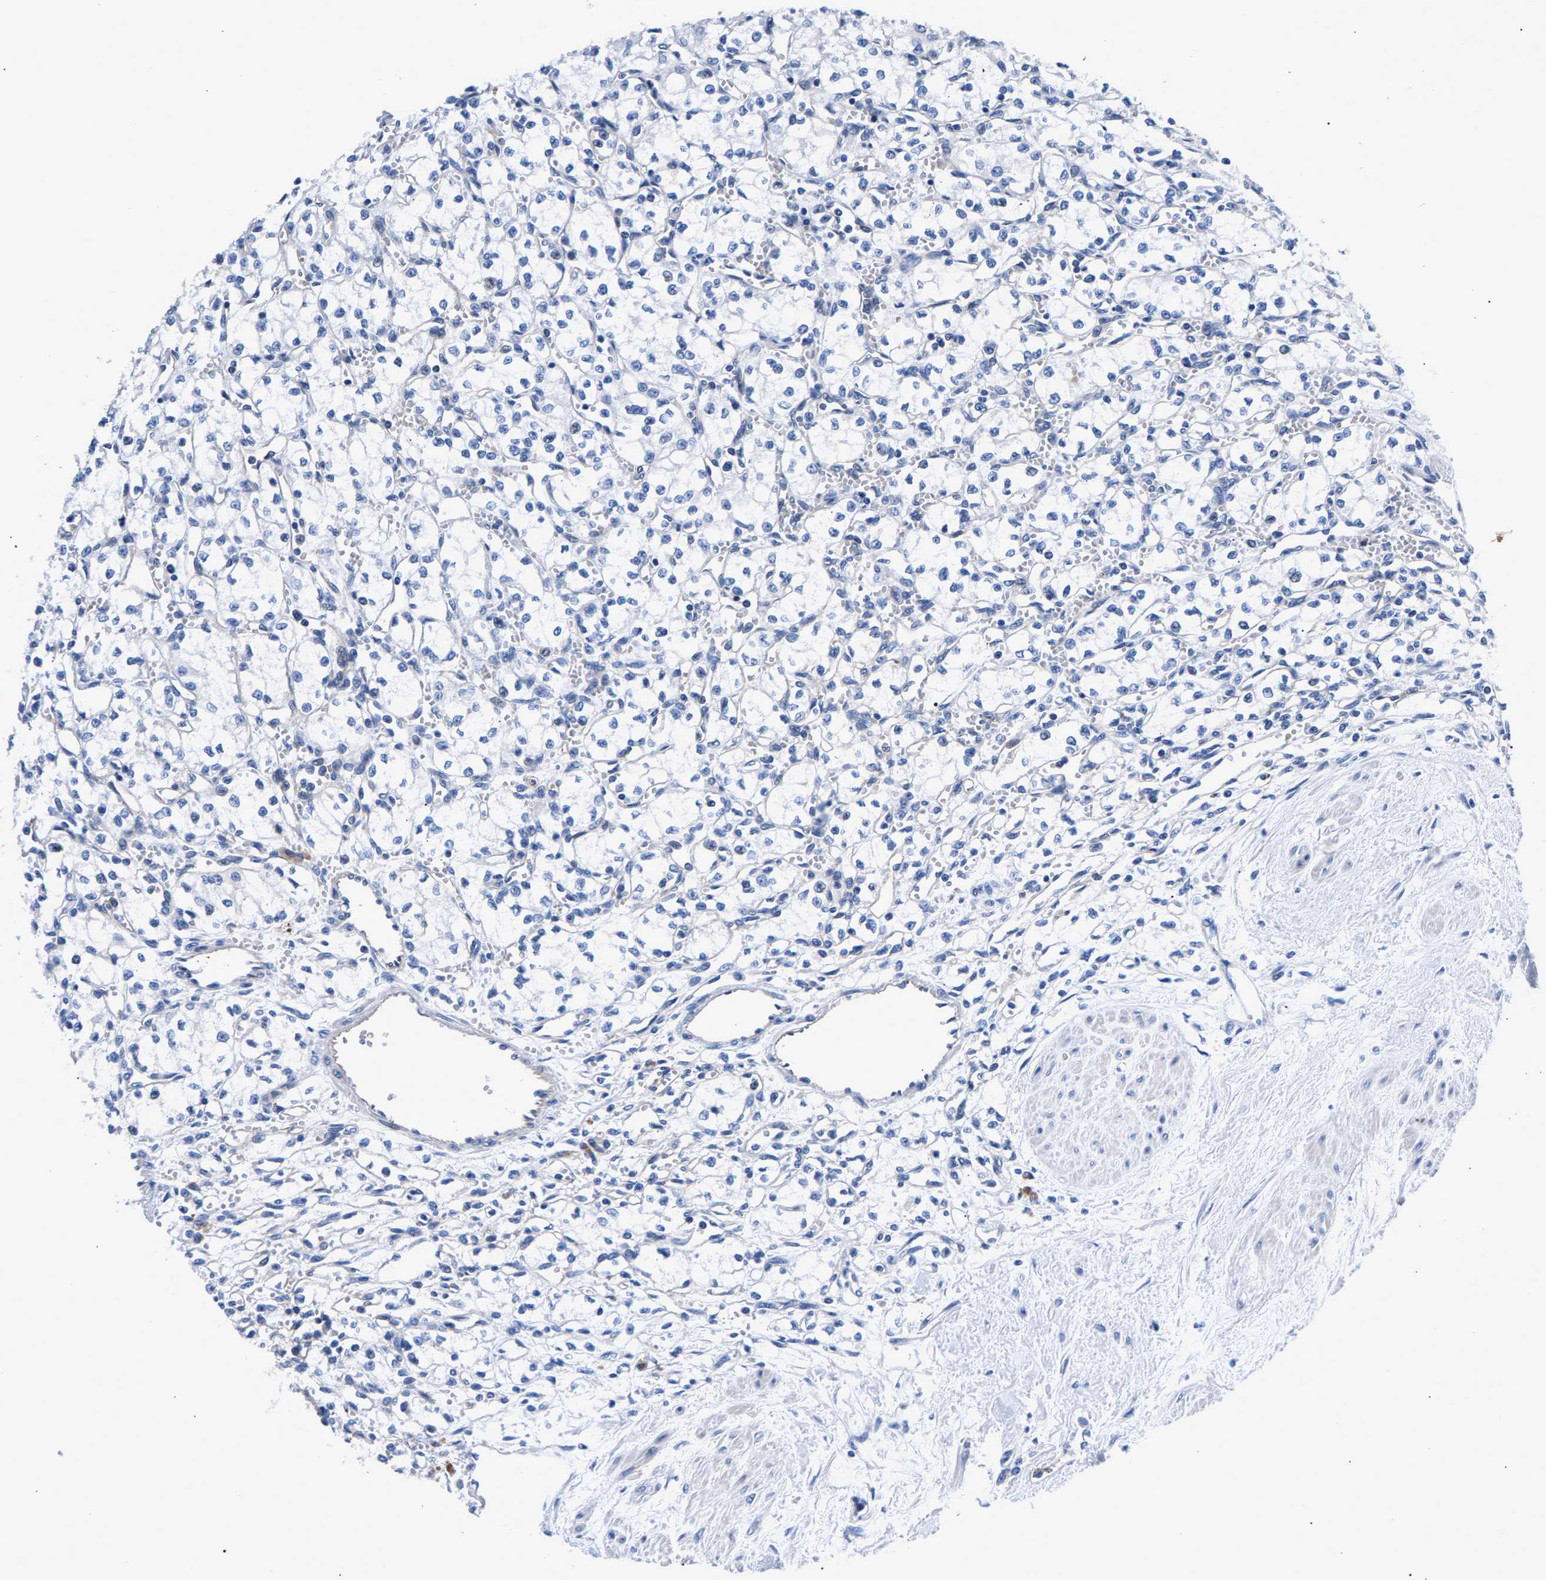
{"staining": {"intensity": "negative", "quantity": "none", "location": "none"}, "tissue": "renal cancer", "cell_type": "Tumor cells", "image_type": "cancer", "snomed": [{"axis": "morphology", "description": "Normal tissue, NOS"}, {"axis": "morphology", "description": "Adenocarcinoma, NOS"}, {"axis": "topography", "description": "Kidney"}], "caption": "Tumor cells show no significant staining in renal cancer.", "gene": "P2RY4", "patient": {"sex": "male", "age": 59}}